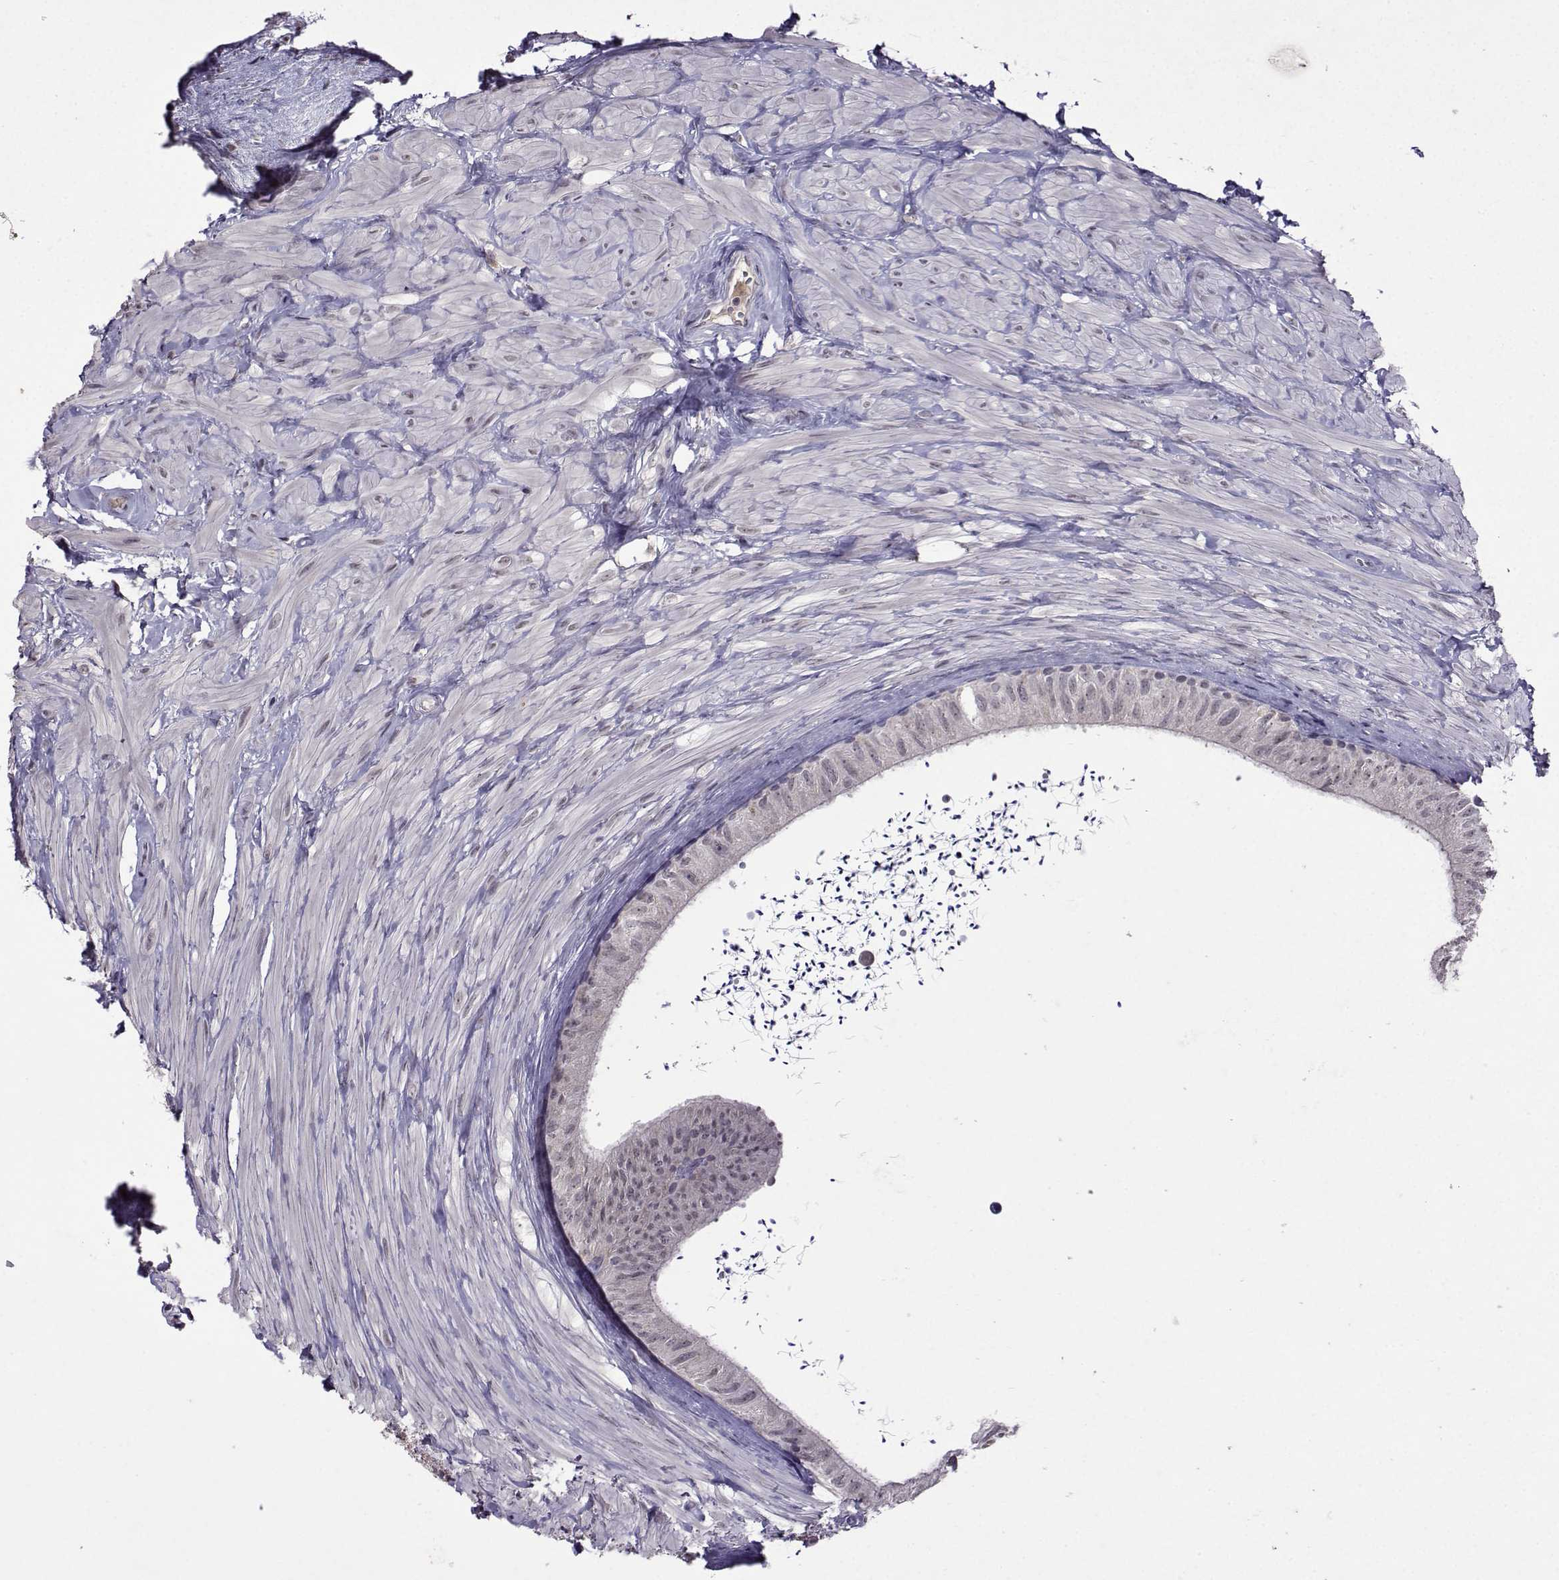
{"staining": {"intensity": "negative", "quantity": "none", "location": "none"}, "tissue": "epididymis", "cell_type": "Glandular cells", "image_type": "normal", "snomed": [{"axis": "morphology", "description": "Normal tissue, NOS"}, {"axis": "topography", "description": "Epididymis"}], "caption": "High power microscopy histopathology image of an IHC photomicrograph of unremarkable epididymis, revealing no significant expression in glandular cells. (DAB (3,3'-diaminobenzidine) immunohistochemistry (IHC) with hematoxylin counter stain).", "gene": "CCL28", "patient": {"sex": "male", "age": 32}}